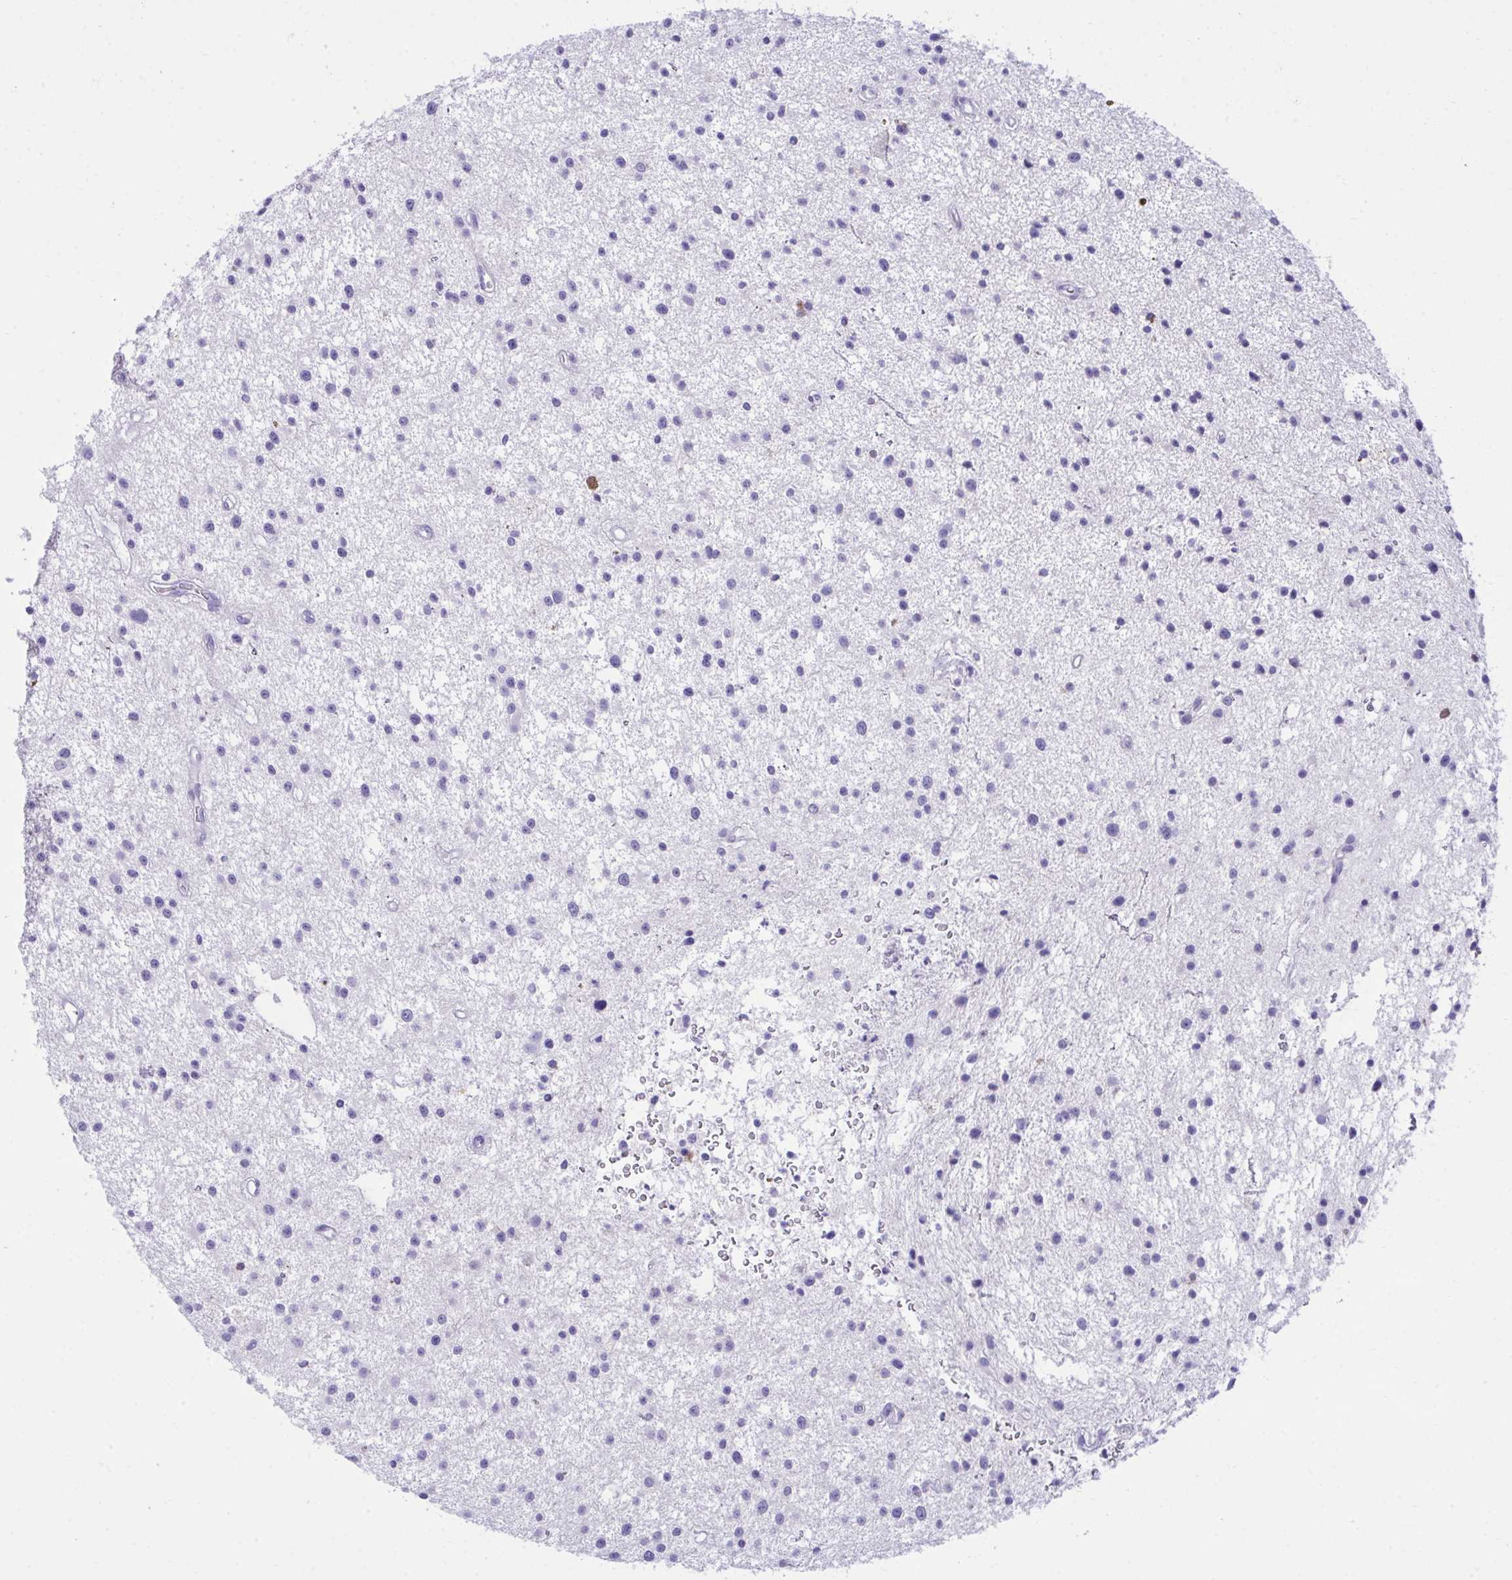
{"staining": {"intensity": "negative", "quantity": "none", "location": "none"}, "tissue": "glioma", "cell_type": "Tumor cells", "image_type": "cancer", "snomed": [{"axis": "morphology", "description": "Glioma, malignant, Low grade"}, {"axis": "topography", "description": "Brain"}], "caption": "A high-resolution photomicrograph shows immunohistochemistry (IHC) staining of glioma, which exhibits no significant positivity in tumor cells.", "gene": "PLEKHH1", "patient": {"sex": "male", "age": 43}}